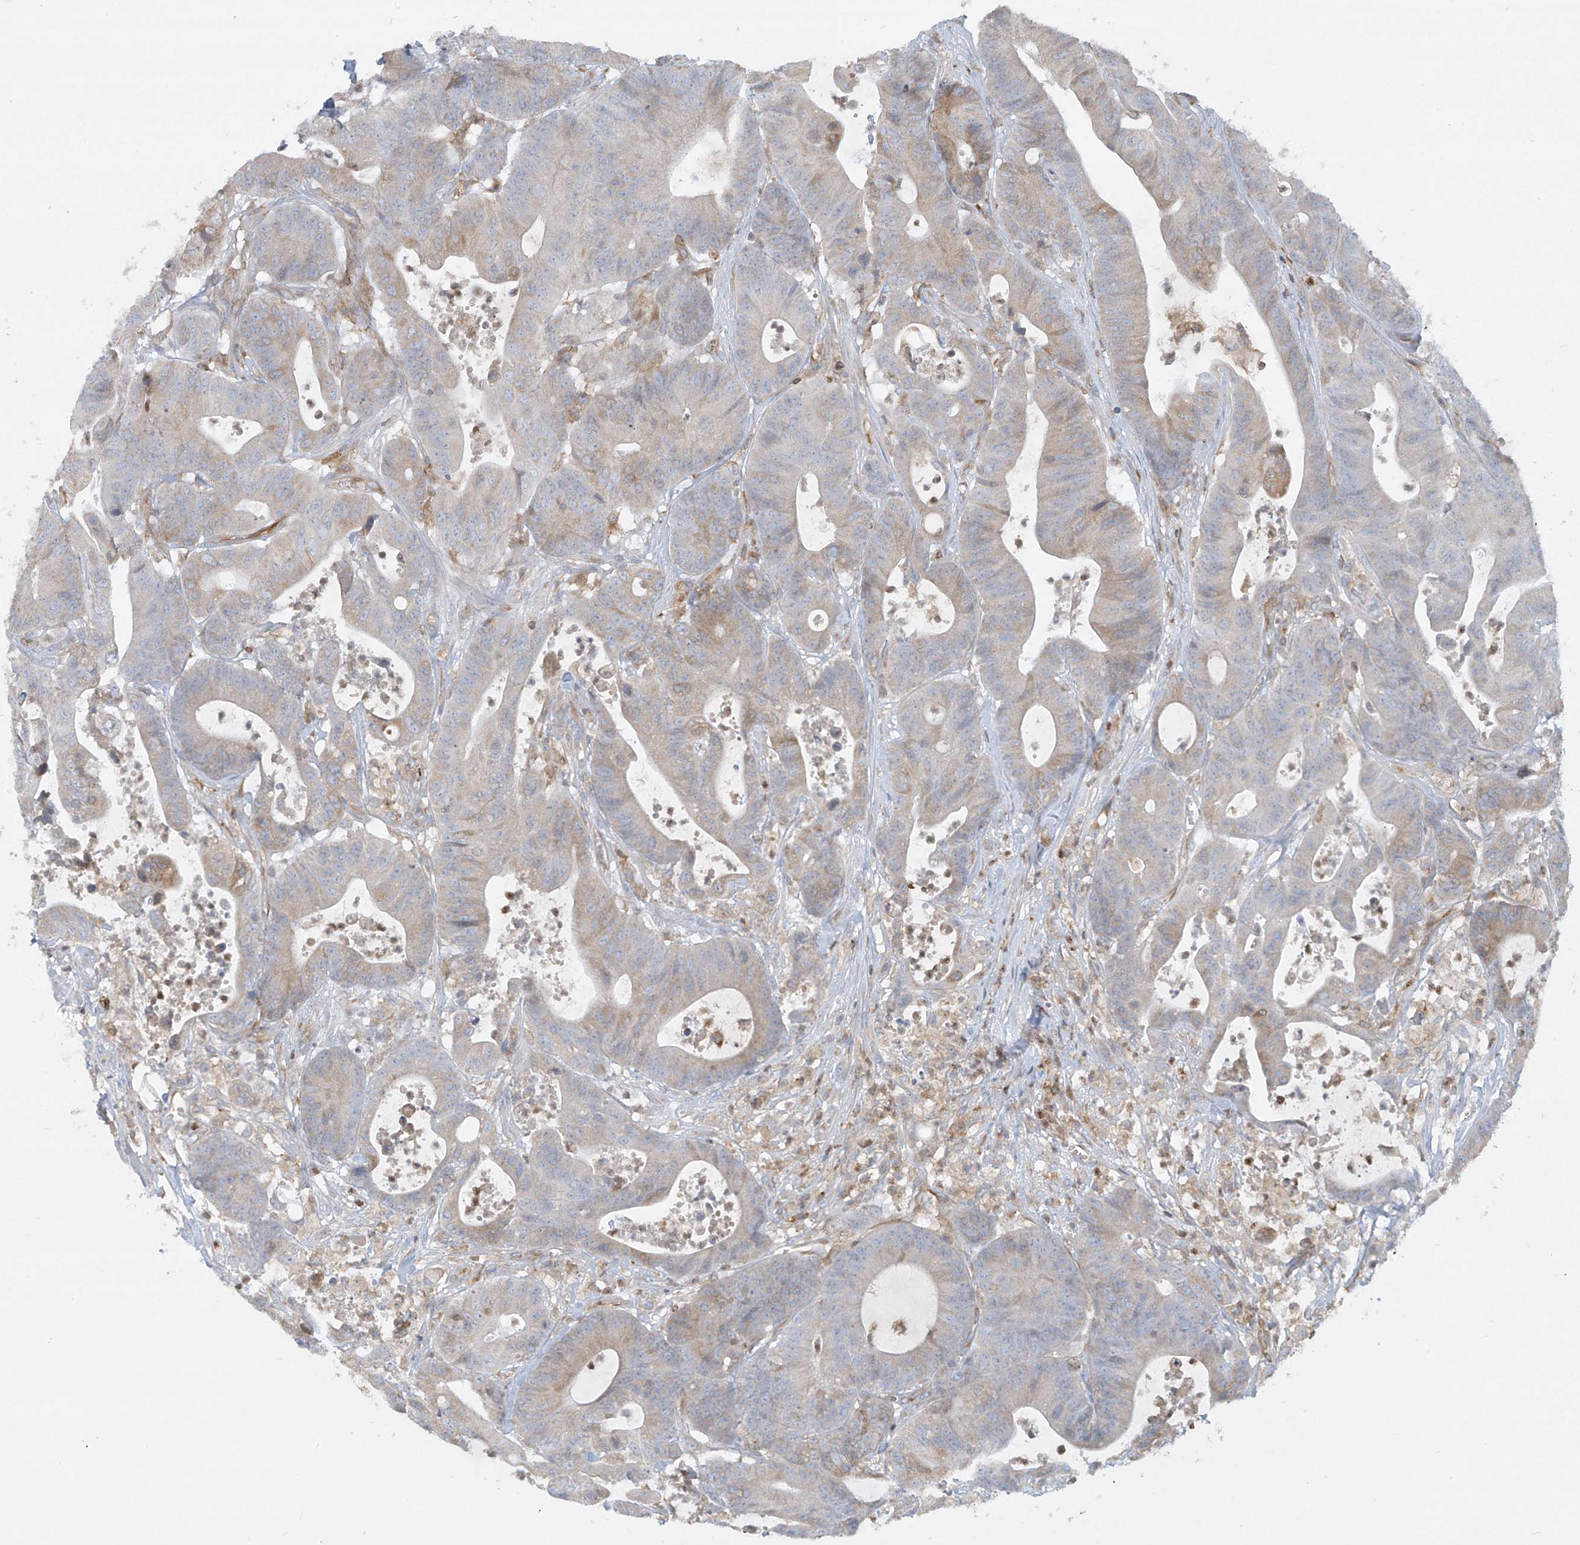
{"staining": {"intensity": "weak", "quantity": "<25%", "location": "cytoplasmic/membranous"}, "tissue": "colorectal cancer", "cell_type": "Tumor cells", "image_type": "cancer", "snomed": [{"axis": "morphology", "description": "Adenocarcinoma, NOS"}, {"axis": "topography", "description": "Colon"}], "caption": "Immunohistochemistry (IHC) of colorectal cancer (adenocarcinoma) displays no positivity in tumor cells. (DAB immunohistochemistry visualized using brightfield microscopy, high magnification).", "gene": "HLA-E", "patient": {"sex": "female", "age": 84}}